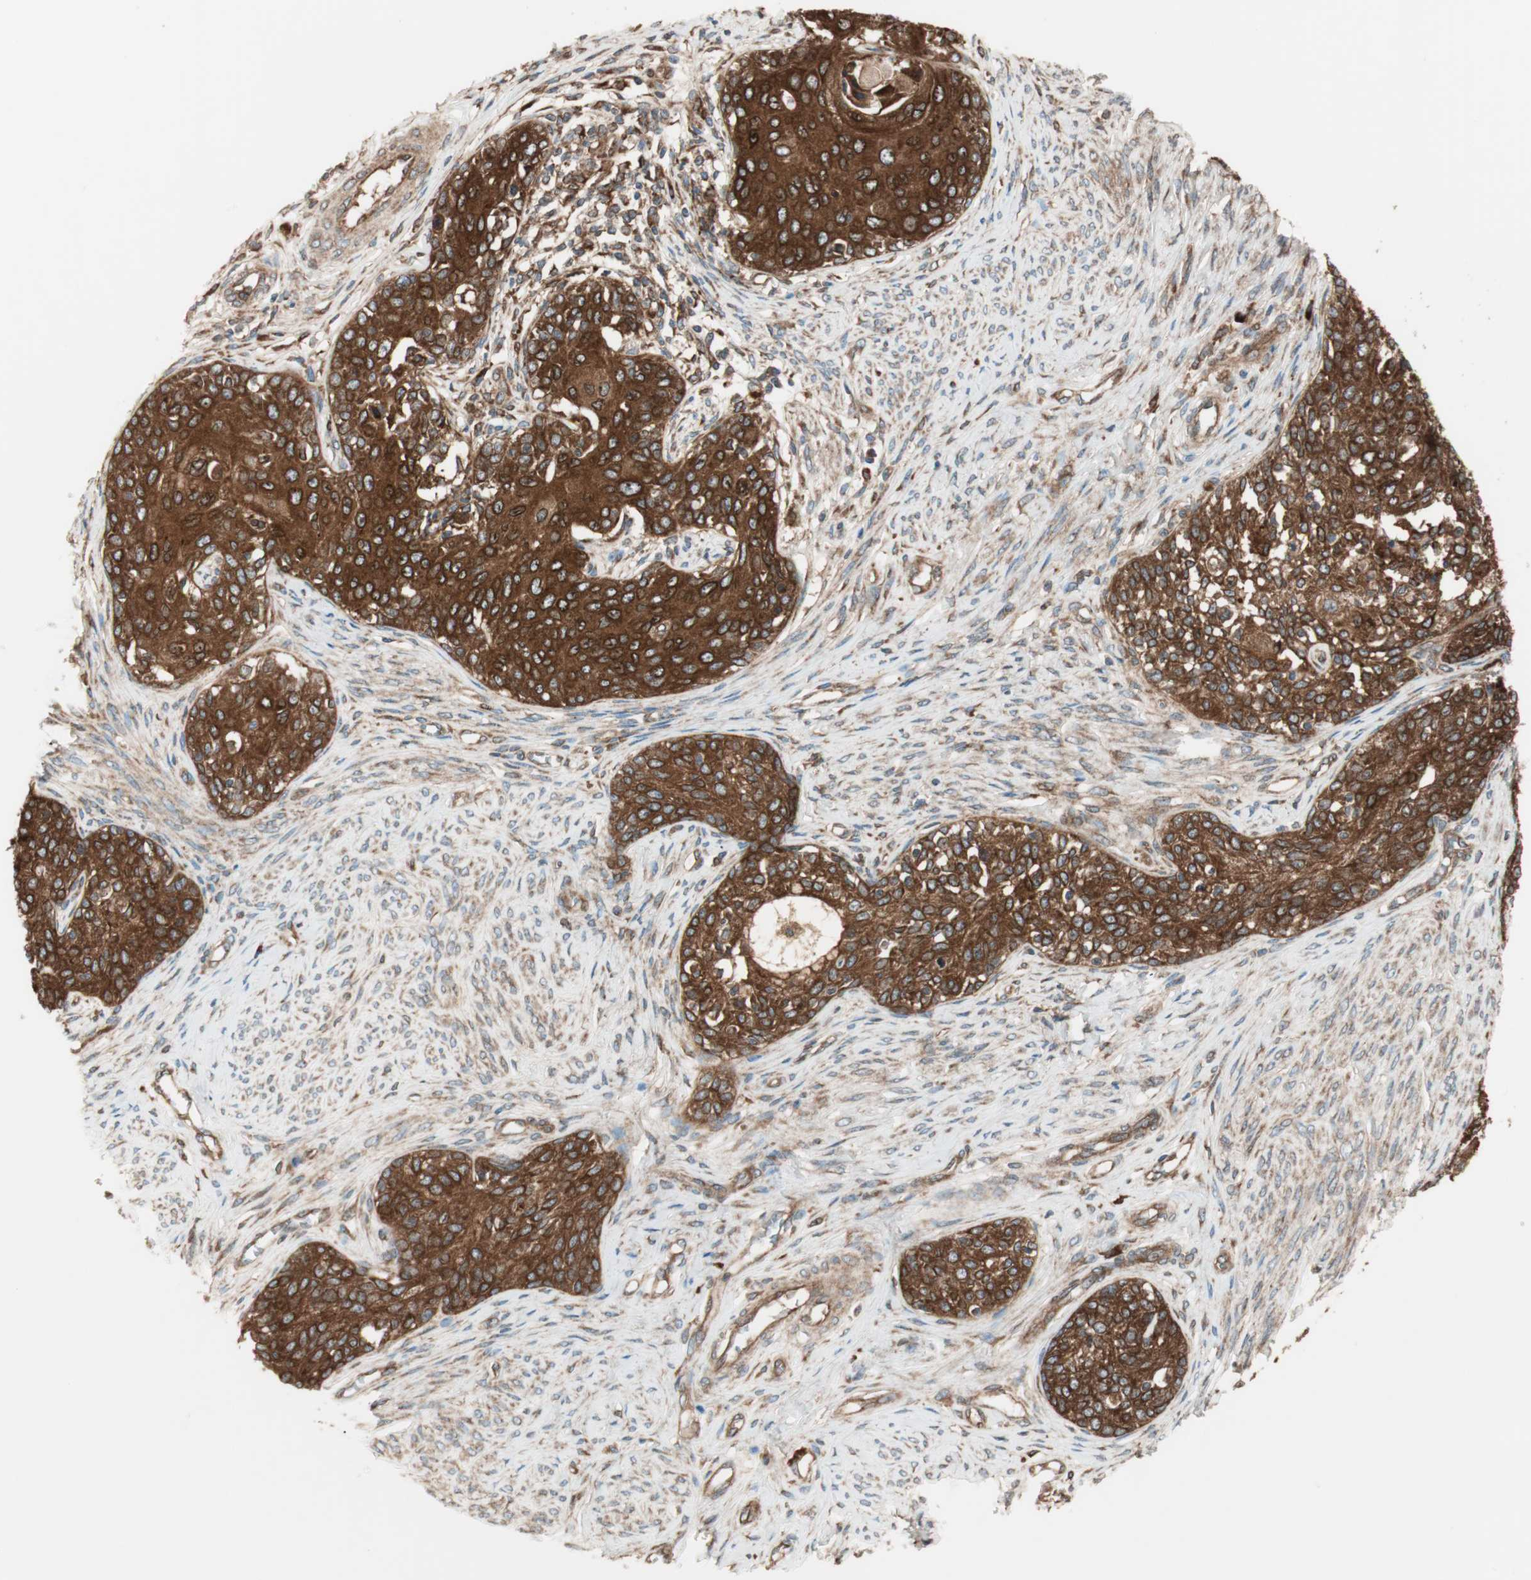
{"staining": {"intensity": "strong", "quantity": ">75%", "location": "cytoplasmic/membranous"}, "tissue": "cervical cancer", "cell_type": "Tumor cells", "image_type": "cancer", "snomed": [{"axis": "morphology", "description": "Squamous cell carcinoma, NOS"}, {"axis": "morphology", "description": "Adenocarcinoma, NOS"}, {"axis": "topography", "description": "Cervix"}], "caption": "A brown stain labels strong cytoplasmic/membranous positivity of a protein in cervical cancer (adenocarcinoma) tumor cells. (Brightfield microscopy of DAB IHC at high magnification).", "gene": "RAB5A", "patient": {"sex": "female", "age": 52}}